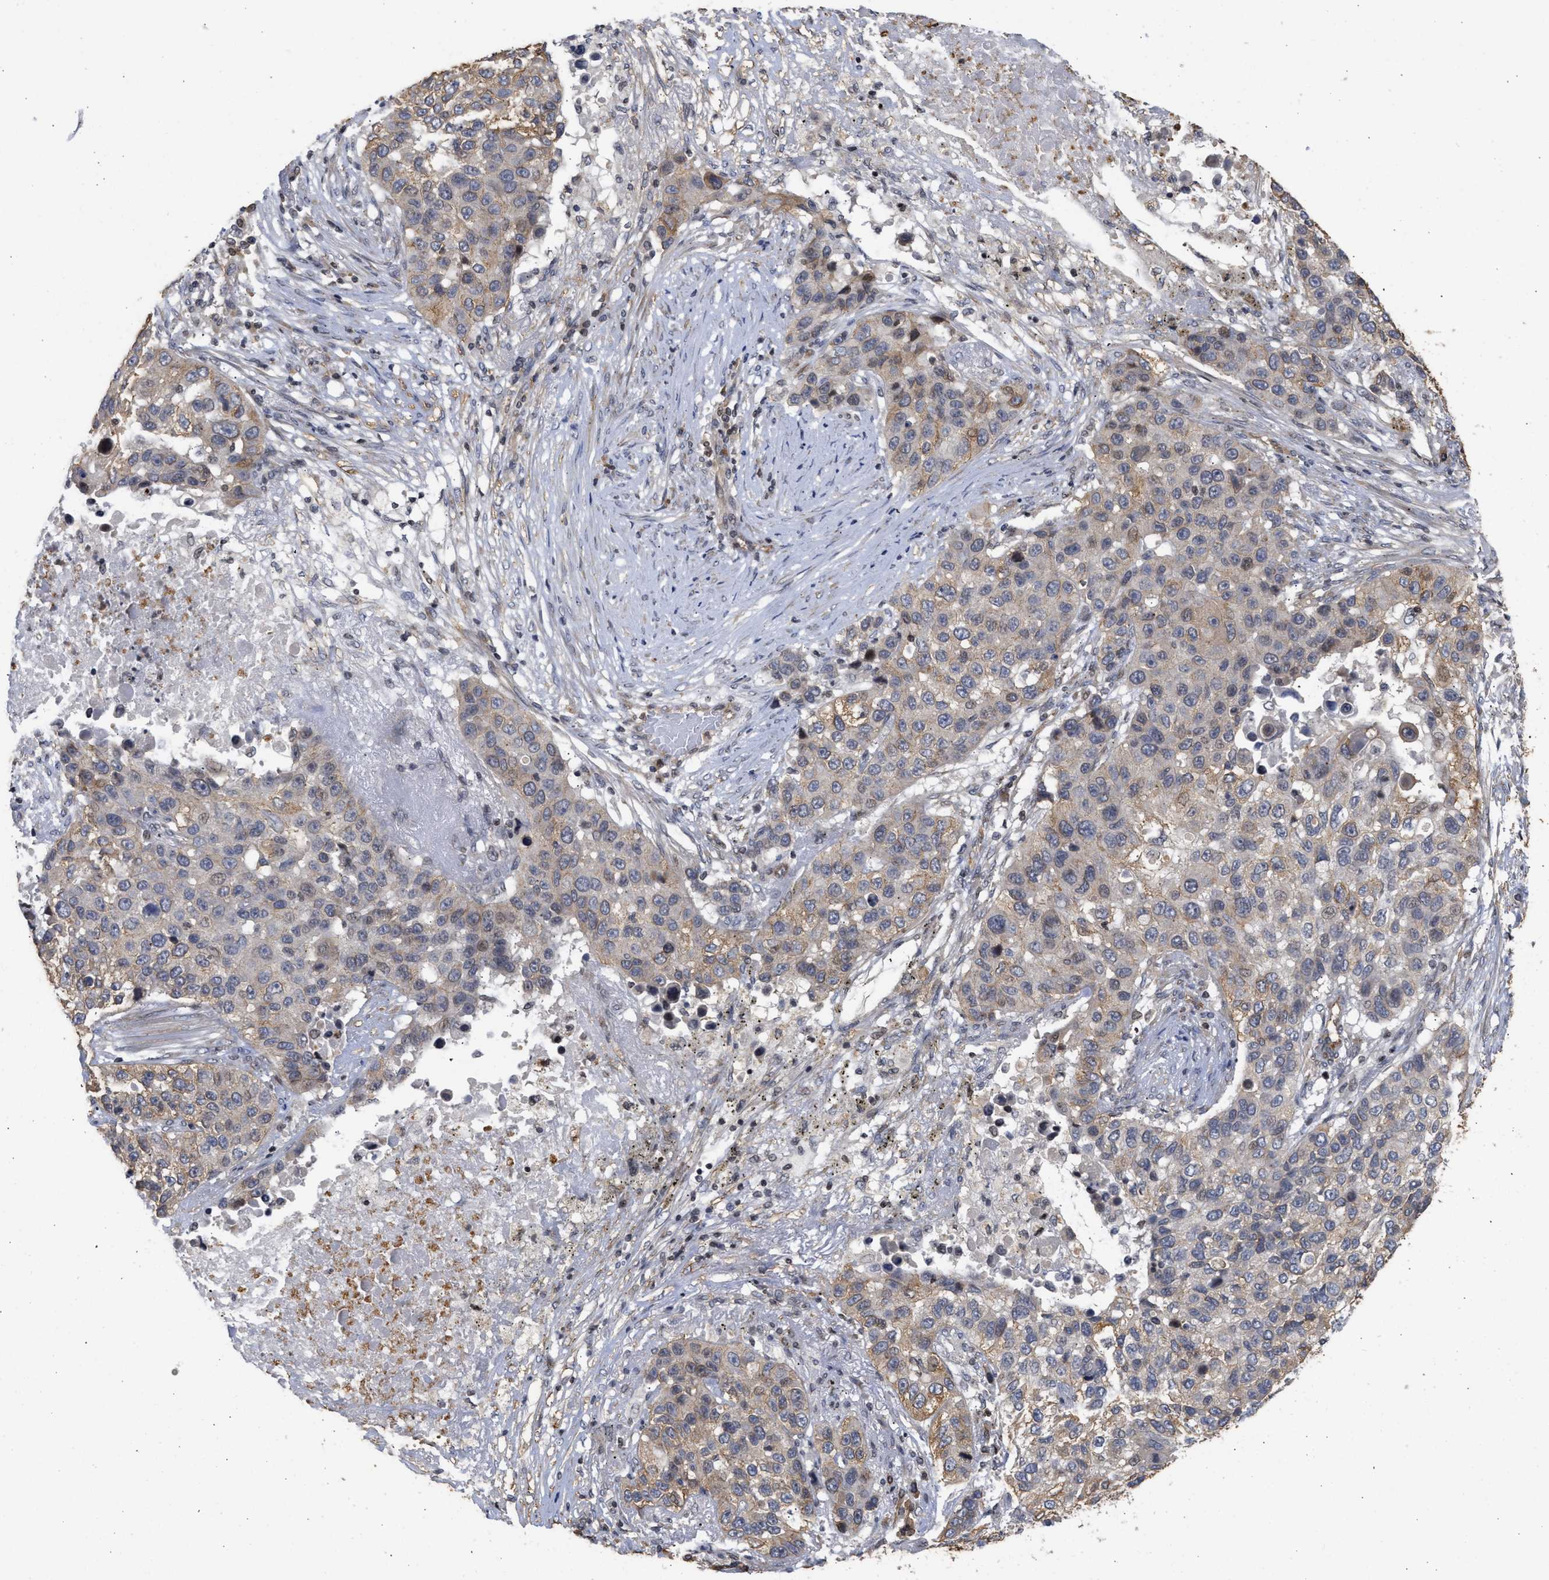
{"staining": {"intensity": "weak", "quantity": "25%-75%", "location": "cytoplasmic/membranous"}, "tissue": "lung cancer", "cell_type": "Tumor cells", "image_type": "cancer", "snomed": [{"axis": "morphology", "description": "Squamous cell carcinoma, NOS"}, {"axis": "topography", "description": "Lung"}], "caption": "Protein staining of lung cancer (squamous cell carcinoma) tissue reveals weak cytoplasmic/membranous staining in about 25%-75% of tumor cells.", "gene": "ENSG00000142539", "patient": {"sex": "male", "age": 57}}